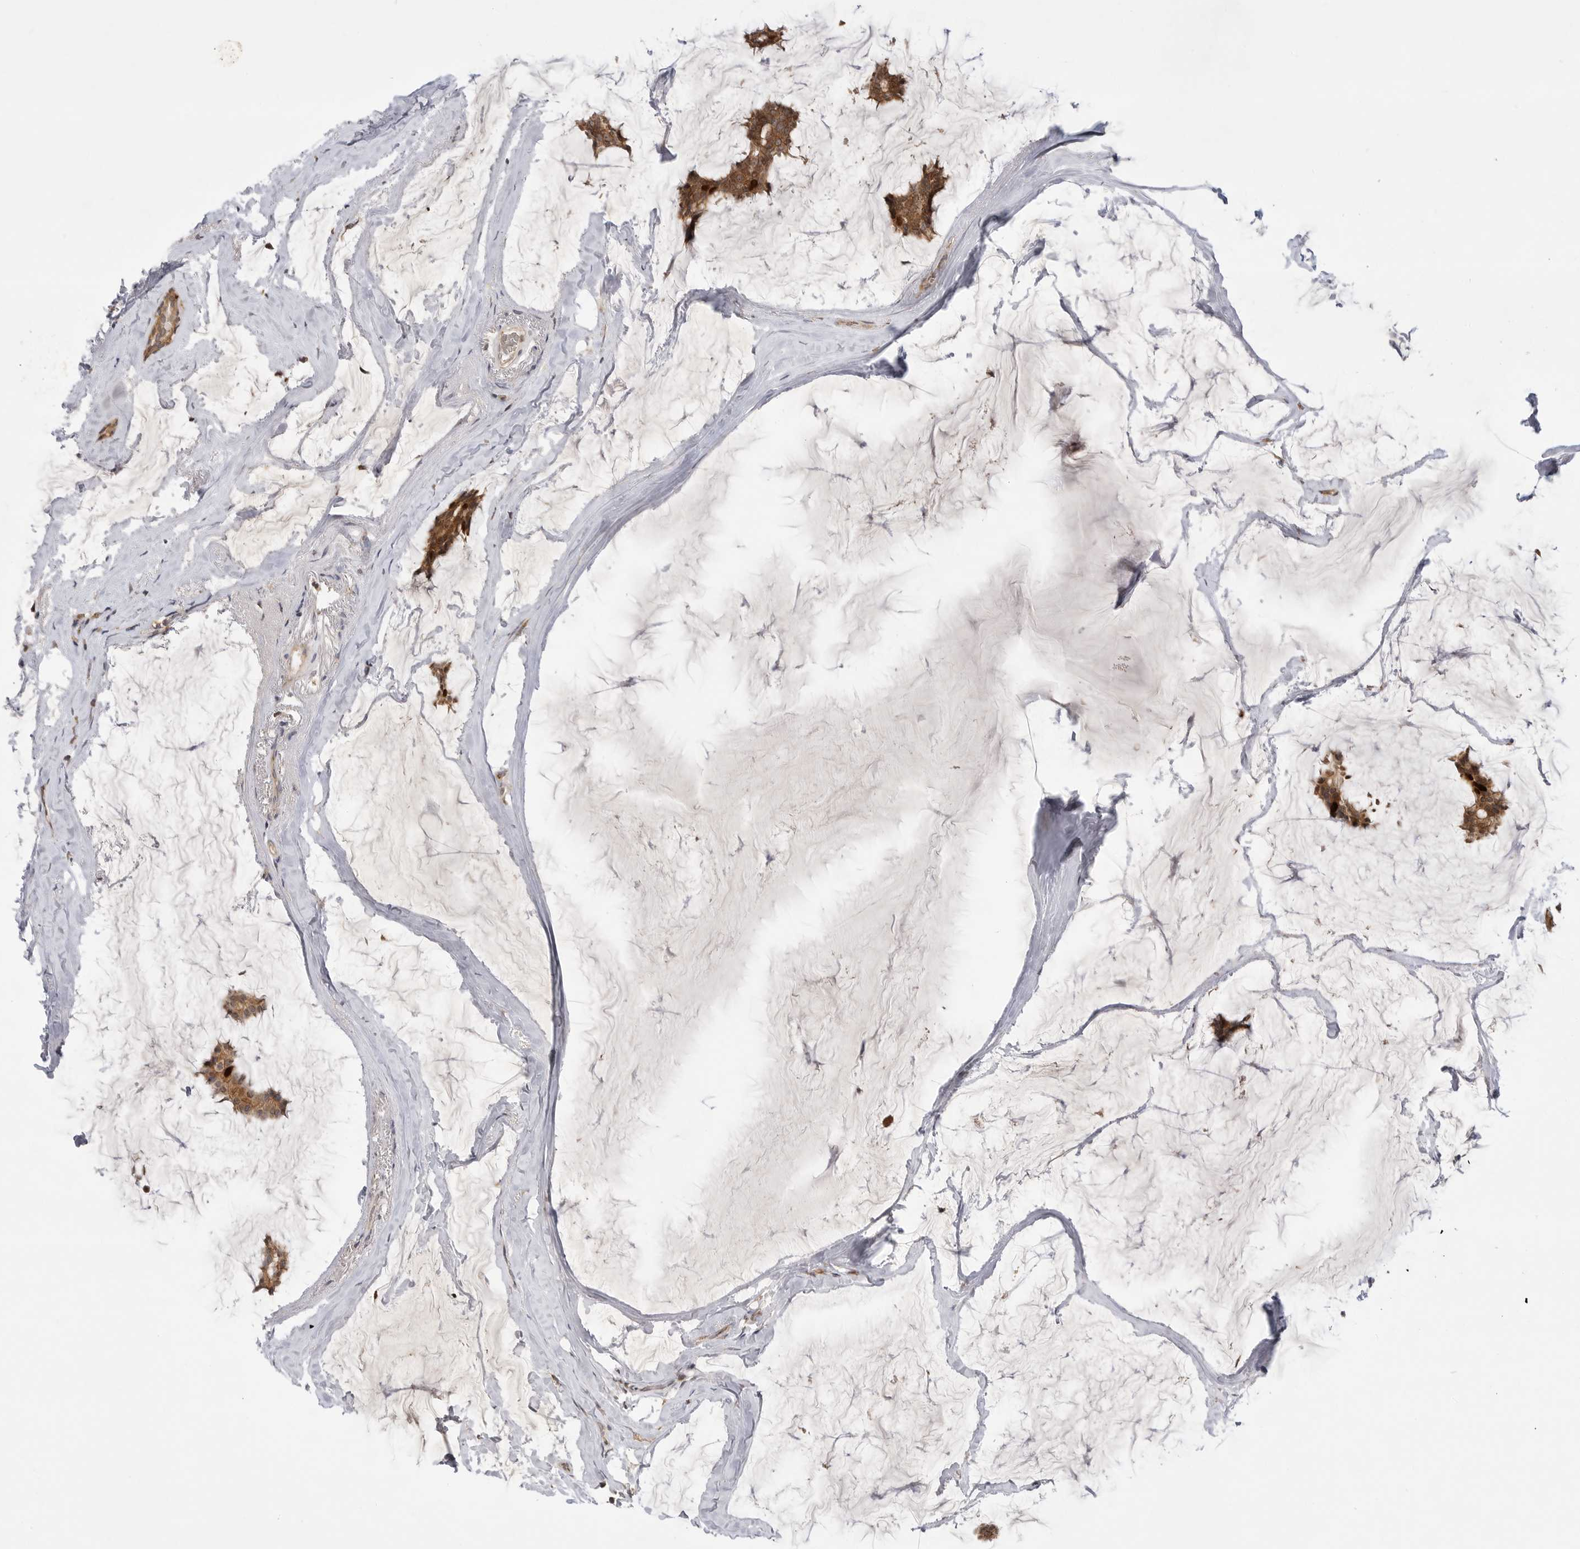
{"staining": {"intensity": "moderate", "quantity": ">75%", "location": "cytoplasmic/membranous,nuclear"}, "tissue": "breast cancer", "cell_type": "Tumor cells", "image_type": "cancer", "snomed": [{"axis": "morphology", "description": "Duct carcinoma"}, {"axis": "topography", "description": "Breast"}], "caption": "Human breast invasive ductal carcinoma stained for a protein (brown) exhibits moderate cytoplasmic/membranous and nuclear positive staining in approximately >75% of tumor cells.", "gene": "CSNK1G3", "patient": {"sex": "female", "age": 93}}